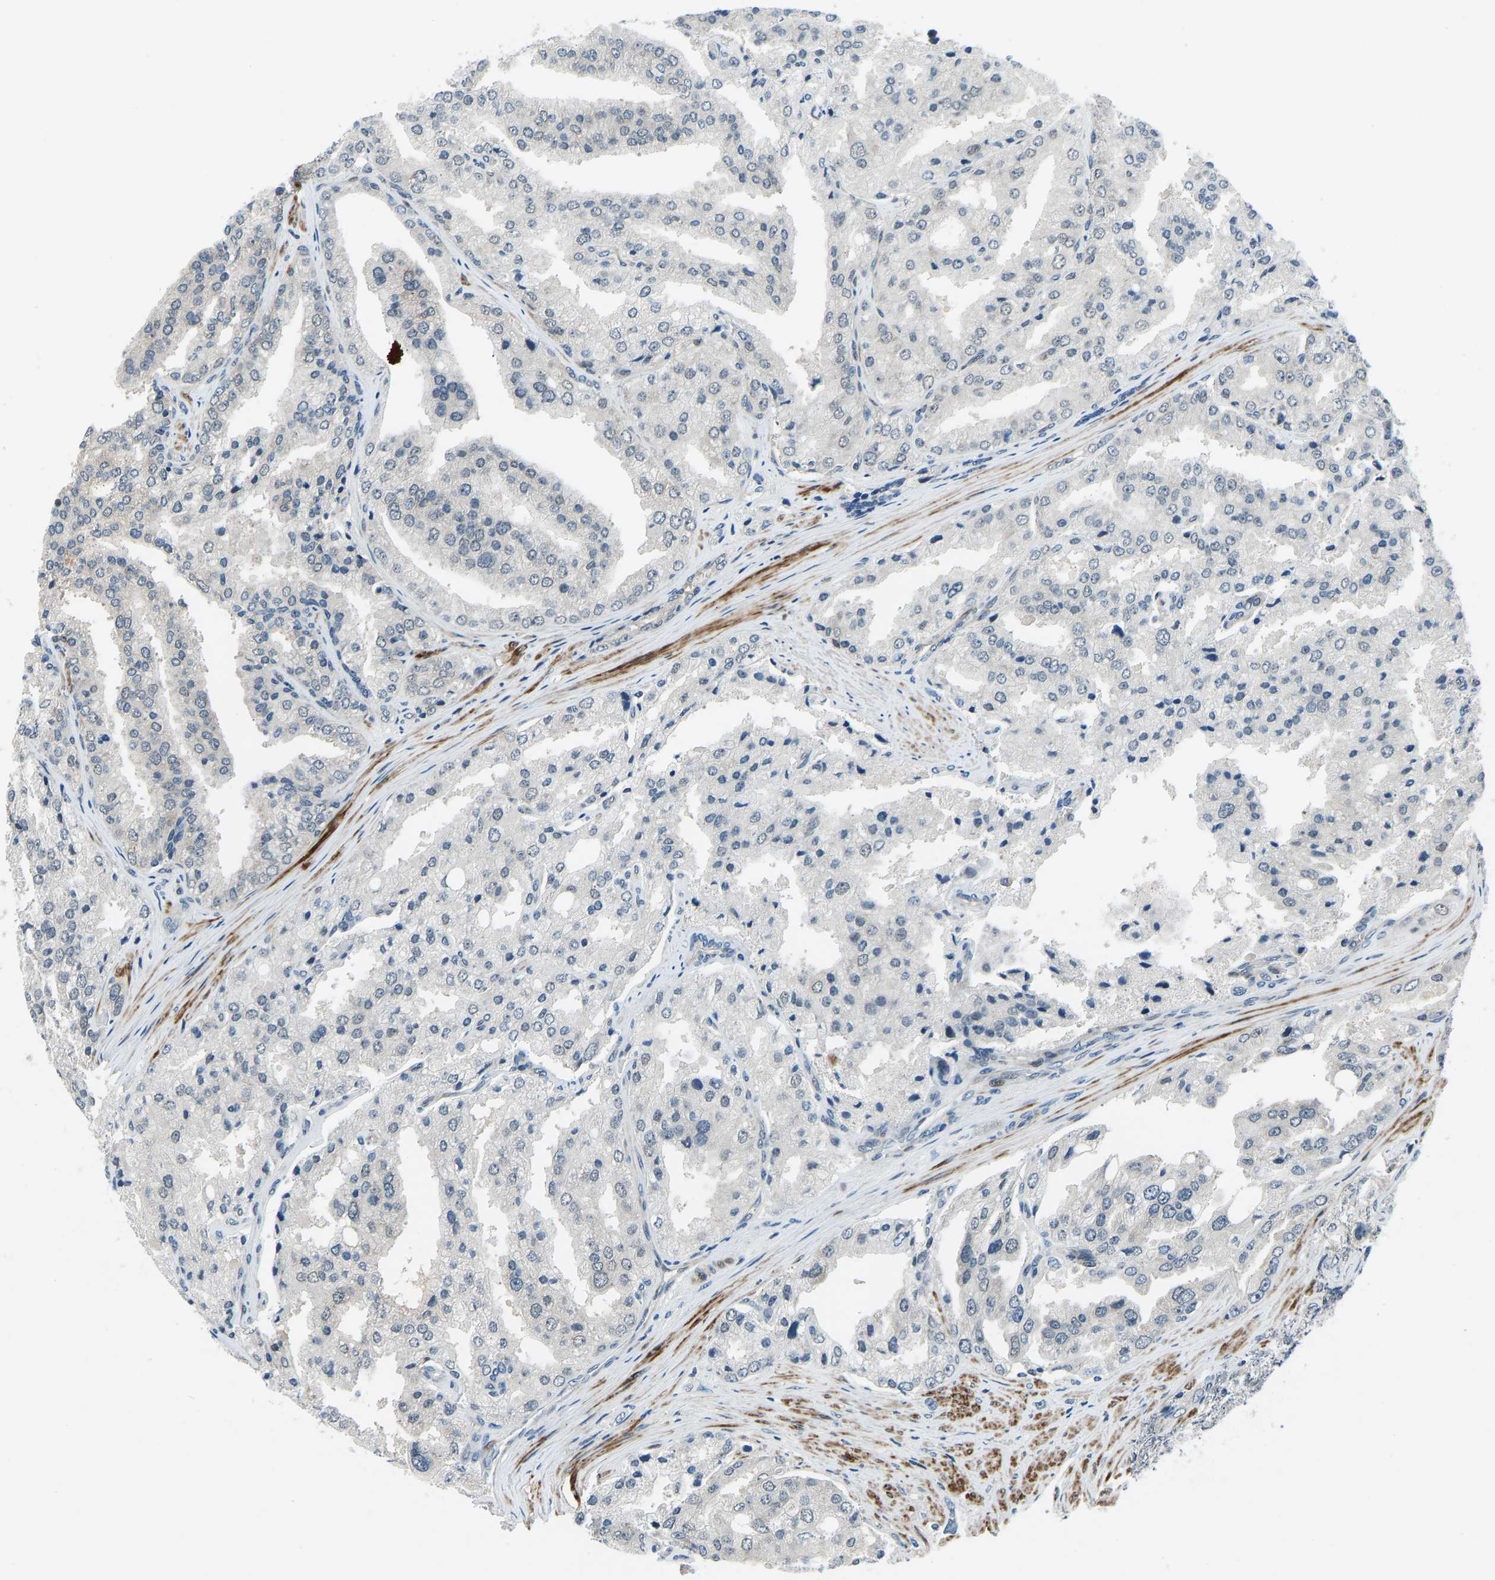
{"staining": {"intensity": "negative", "quantity": "none", "location": "none"}, "tissue": "prostate cancer", "cell_type": "Tumor cells", "image_type": "cancer", "snomed": [{"axis": "morphology", "description": "Adenocarcinoma, High grade"}, {"axis": "topography", "description": "Prostate"}], "caption": "Image shows no protein staining in tumor cells of high-grade adenocarcinoma (prostate) tissue.", "gene": "RLIM", "patient": {"sex": "male", "age": 50}}